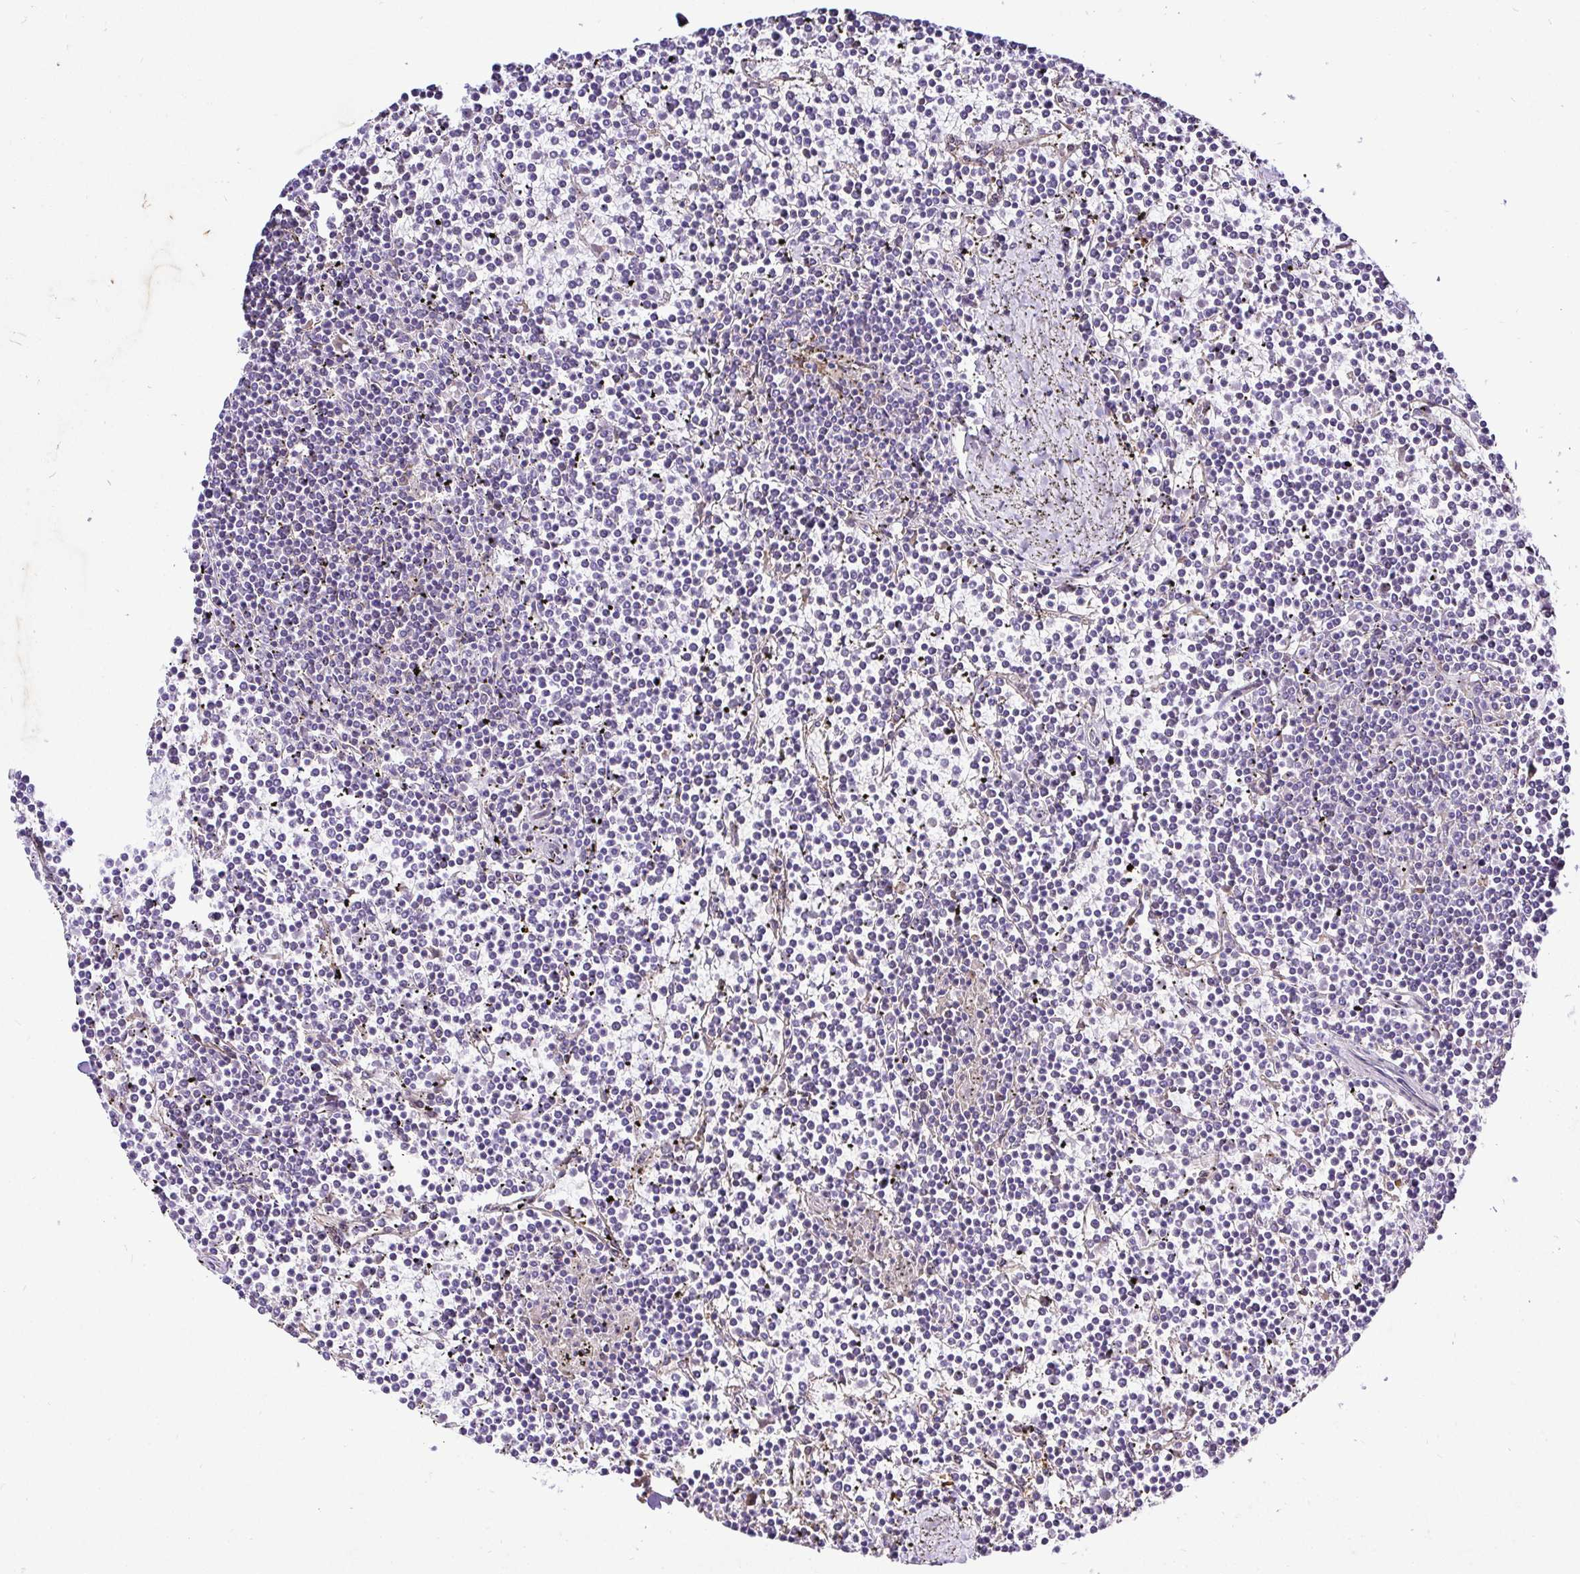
{"staining": {"intensity": "negative", "quantity": "none", "location": "none"}, "tissue": "lymphoma", "cell_type": "Tumor cells", "image_type": "cancer", "snomed": [{"axis": "morphology", "description": "Malignant lymphoma, non-Hodgkin's type, Low grade"}, {"axis": "topography", "description": "Spleen"}], "caption": "Tumor cells show no significant protein expression in lymphoma. (DAB (3,3'-diaminobenzidine) immunohistochemistry, high magnification).", "gene": "CCDC122", "patient": {"sex": "female", "age": 19}}